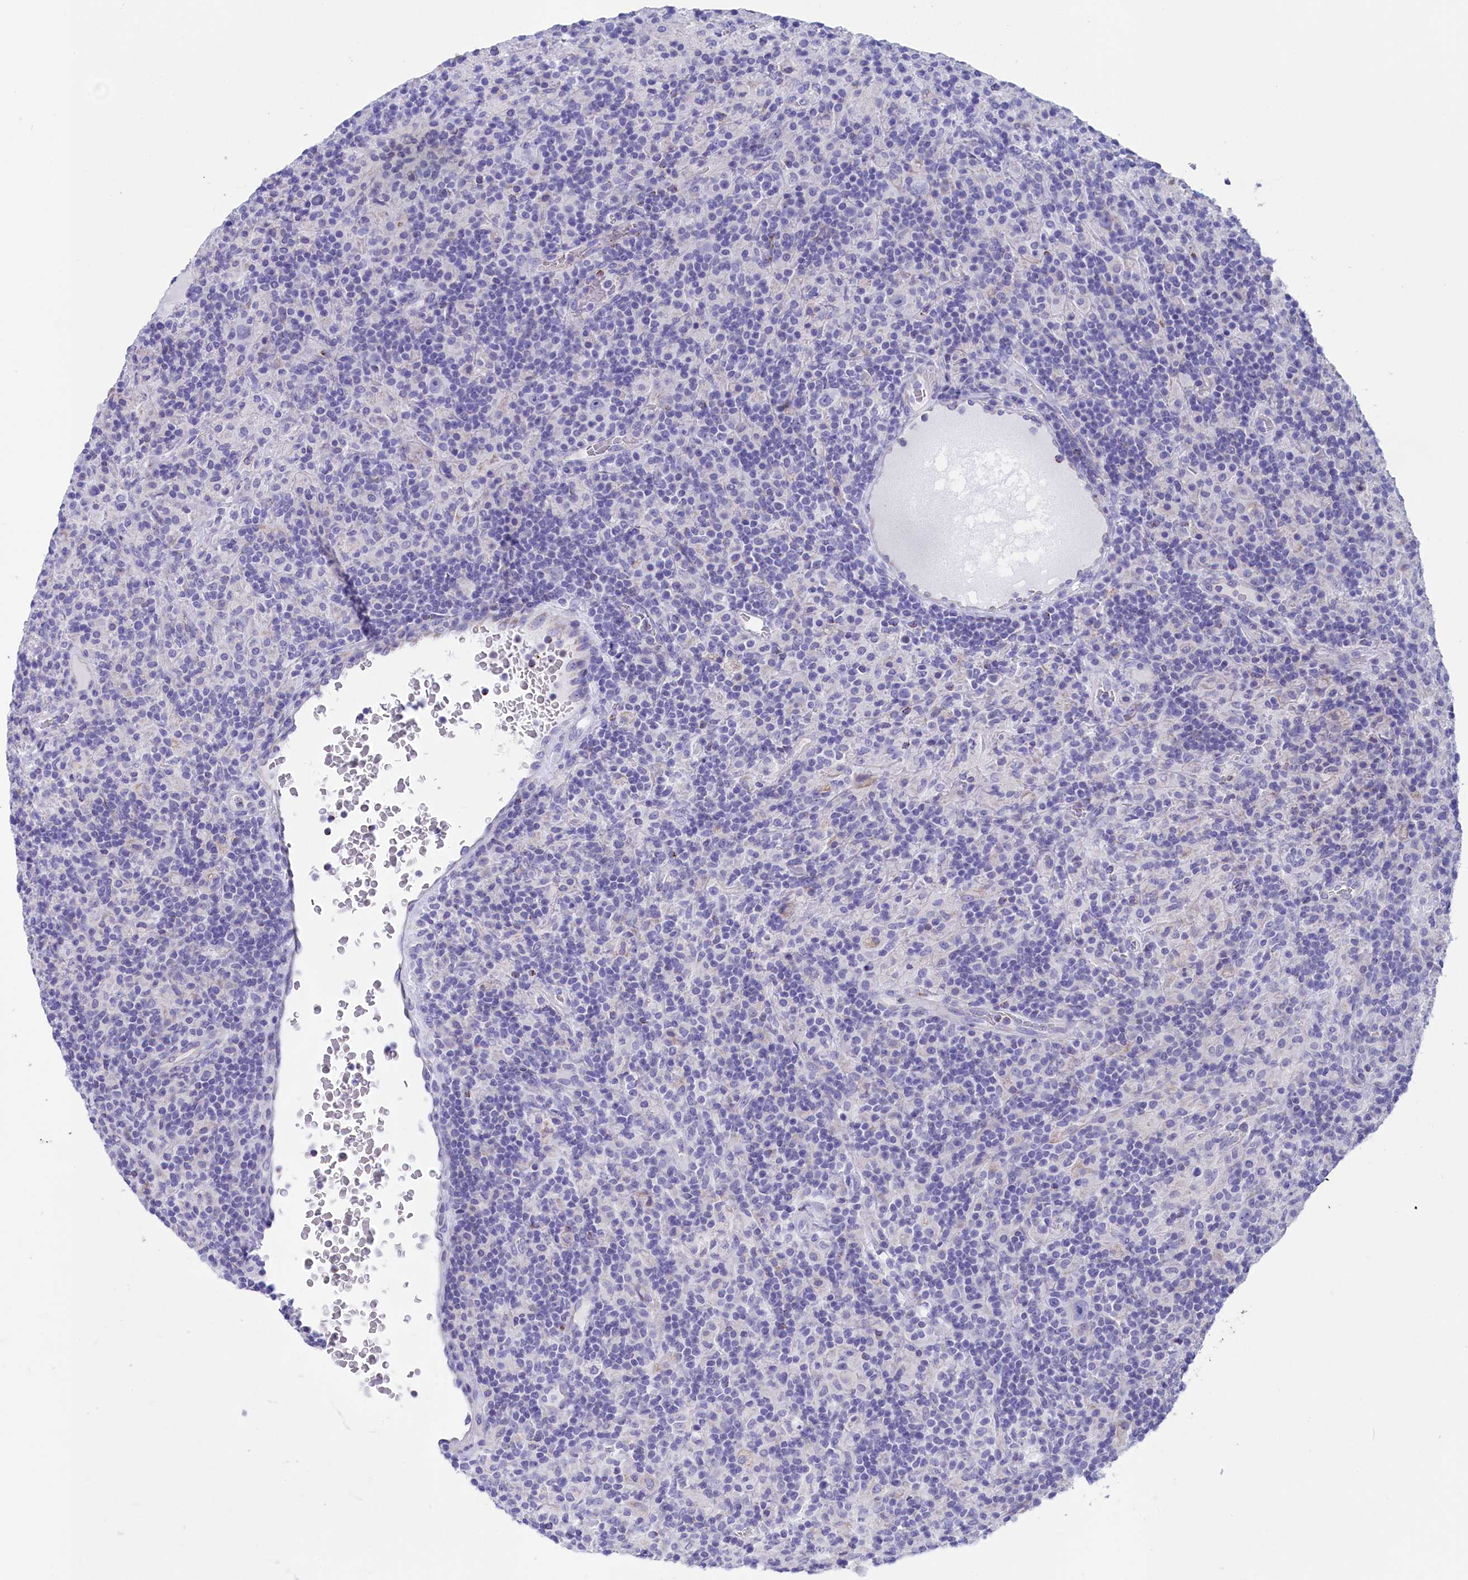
{"staining": {"intensity": "negative", "quantity": "none", "location": "none"}, "tissue": "lymphoma", "cell_type": "Tumor cells", "image_type": "cancer", "snomed": [{"axis": "morphology", "description": "Hodgkin's disease, NOS"}, {"axis": "topography", "description": "Lymph node"}], "caption": "Hodgkin's disease stained for a protein using immunohistochemistry shows no staining tumor cells.", "gene": "PRDM12", "patient": {"sex": "male", "age": 70}}